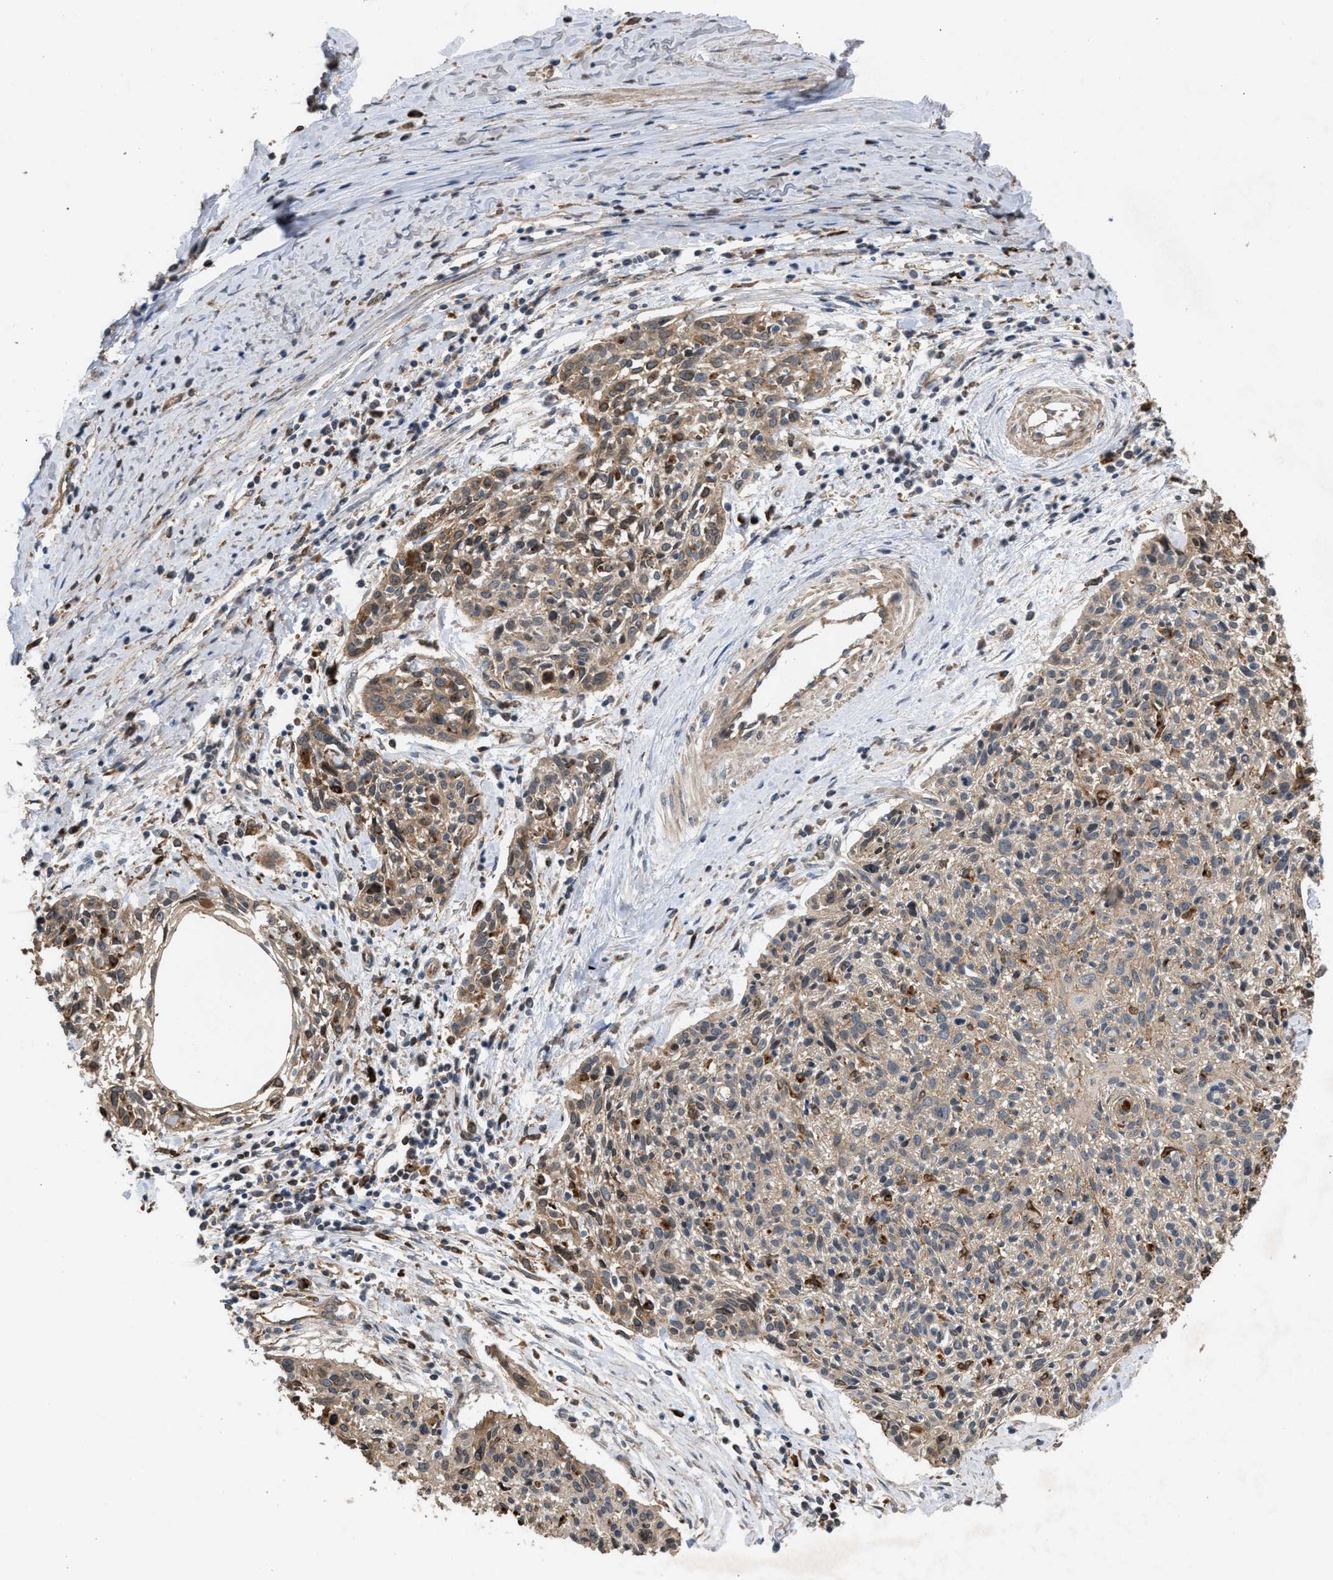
{"staining": {"intensity": "moderate", "quantity": "25%-75%", "location": "cytoplasmic/membranous"}, "tissue": "cervical cancer", "cell_type": "Tumor cells", "image_type": "cancer", "snomed": [{"axis": "morphology", "description": "Squamous cell carcinoma, NOS"}, {"axis": "topography", "description": "Cervix"}], "caption": "The image exhibits a brown stain indicating the presence of a protein in the cytoplasmic/membranous of tumor cells in squamous cell carcinoma (cervical).", "gene": "GCC1", "patient": {"sex": "female", "age": 51}}